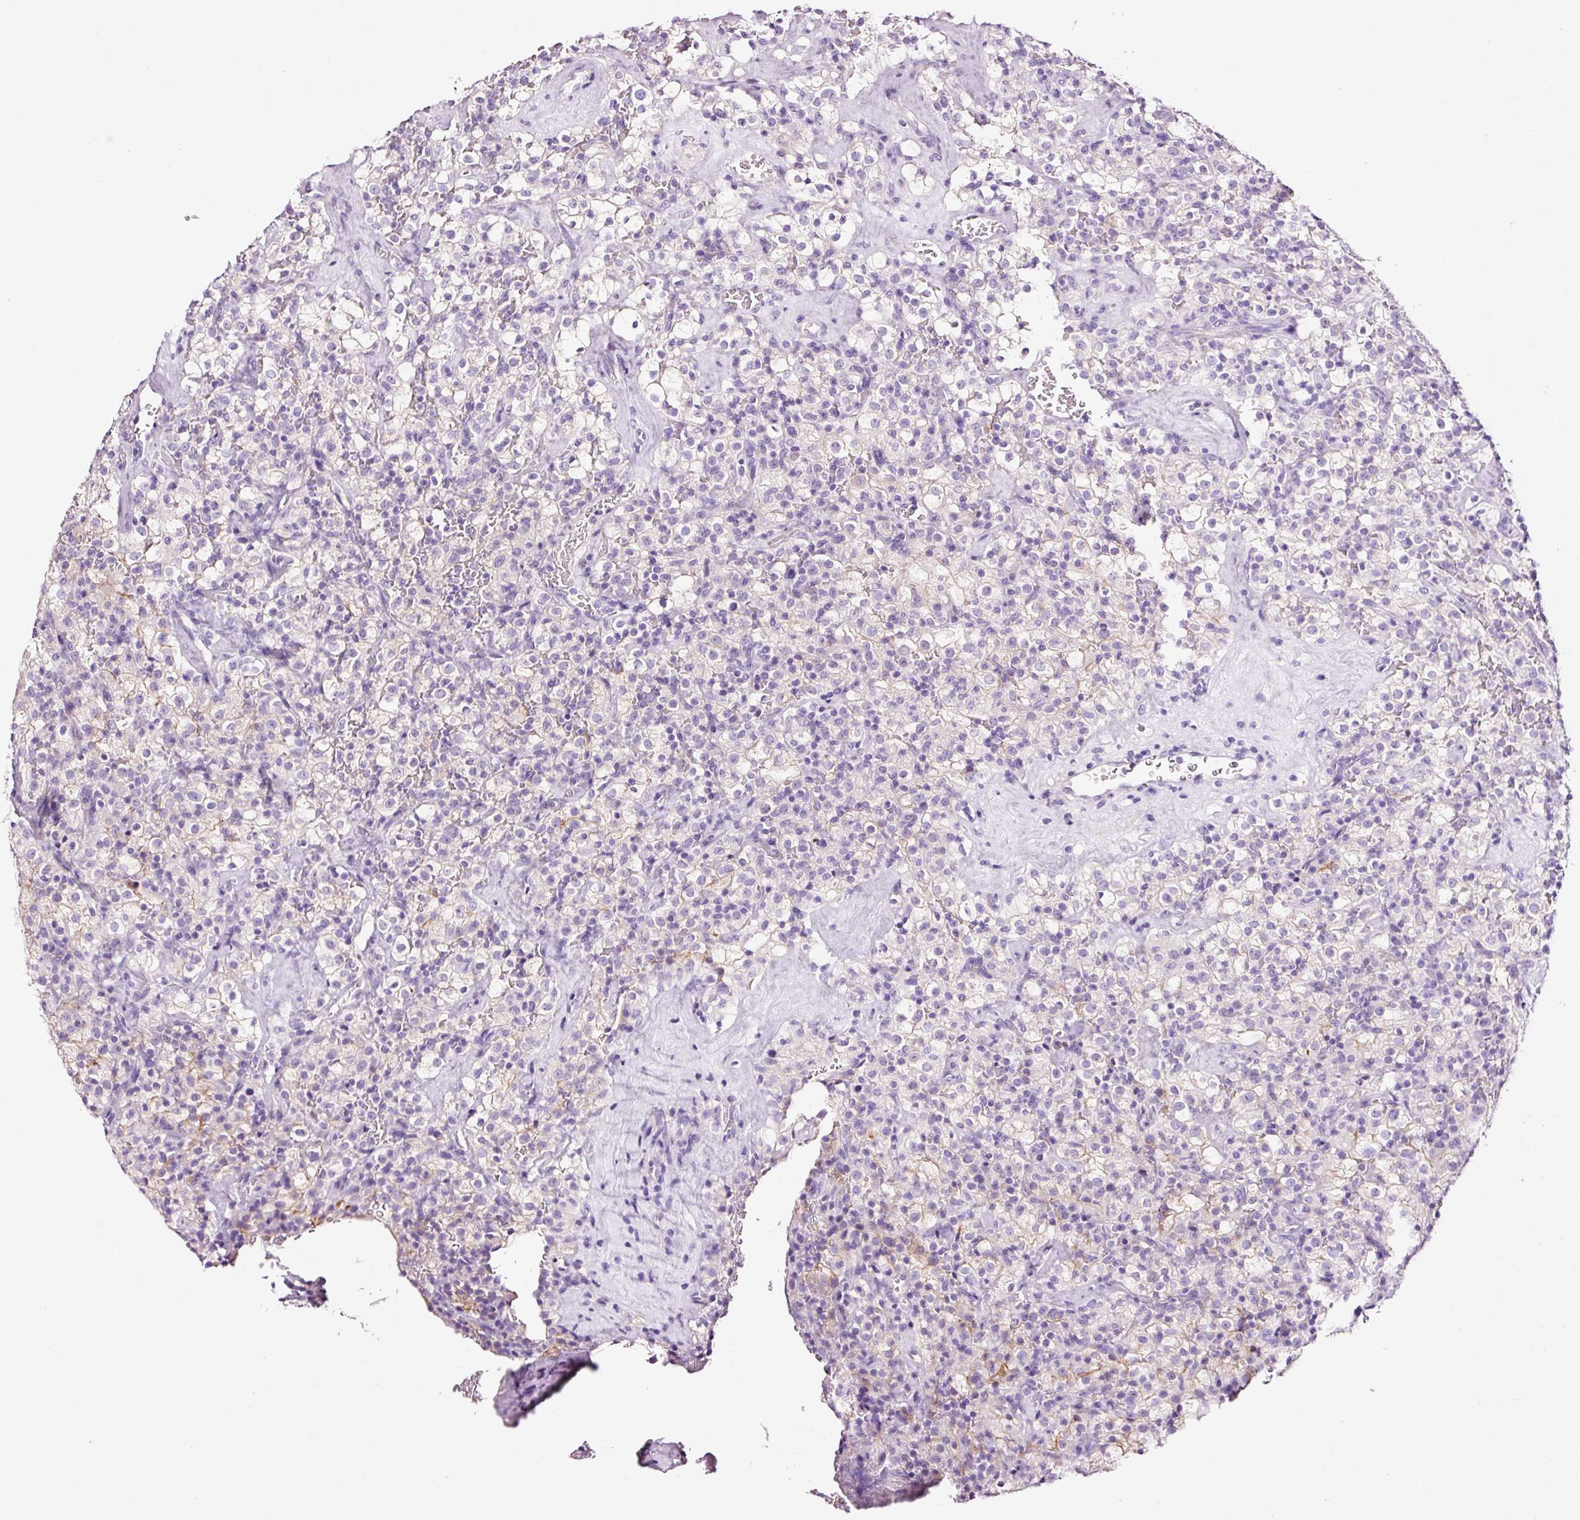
{"staining": {"intensity": "moderate", "quantity": "<25%", "location": "cytoplasmic/membranous"}, "tissue": "renal cancer", "cell_type": "Tumor cells", "image_type": "cancer", "snomed": [{"axis": "morphology", "description": "Adenocarcinoma, NOS"}, {"axis": "topography", "description": "Kidney"}], "caption": "Moderate cytoplasmic/membranous staining is present in about <25% of tumor cells in renal cancer (adenocarcinoma). (Stains: DAB (3,3'-diaminobenzidine) in brown, nuclei in blue, Microscopy: brightfield microscopy at high magnification).", "gene": "PAM", "patient": {"sex": "female", "age": 74}}